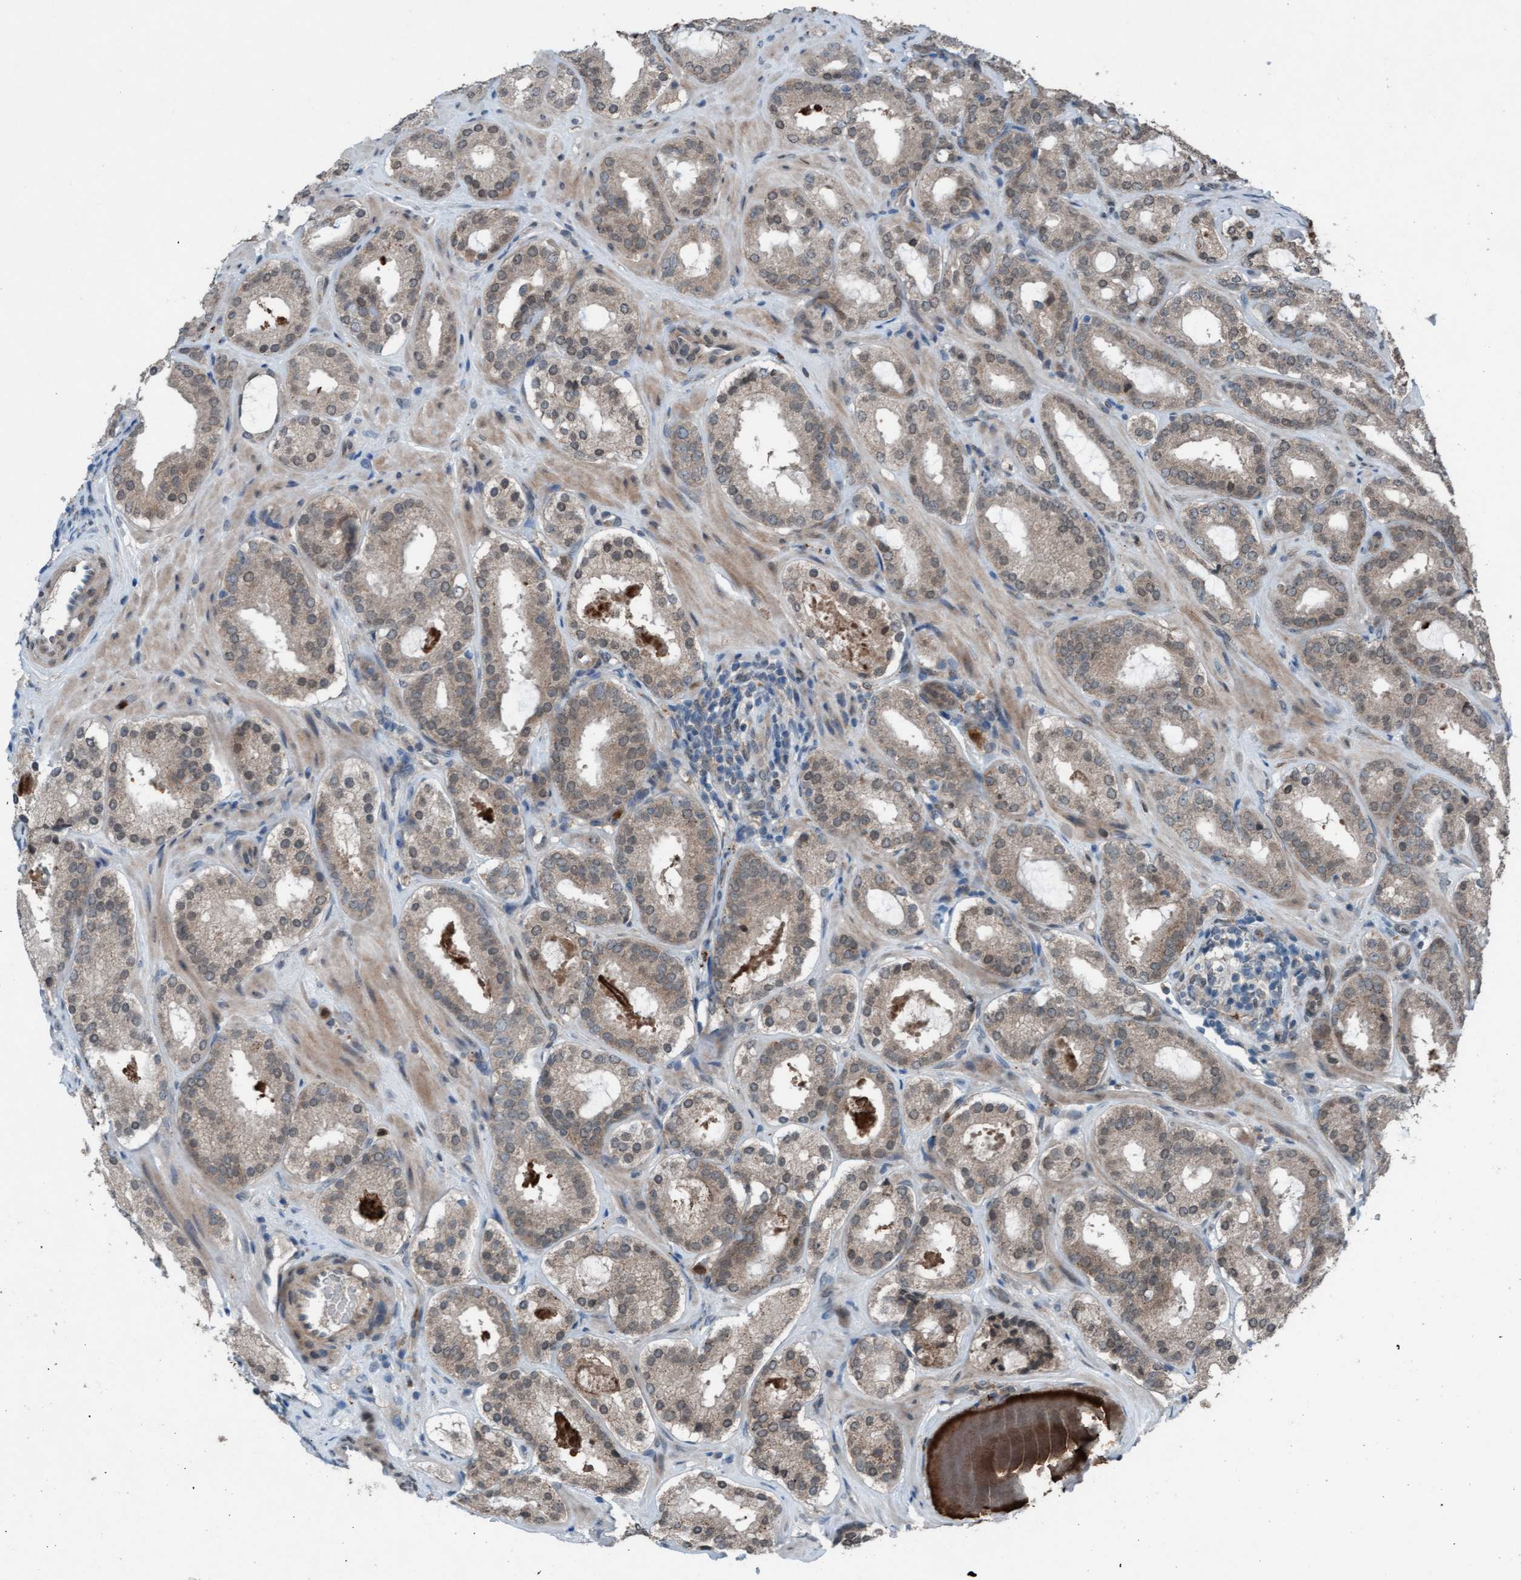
{"staining": {"intensity": "weak", "quantity": "25%-75%", "location": "cytoplasmic/membranous,nuclear"}, "tissue": "prostate cancer", "cell_type": "Tumor cells", "image_type": "cancer", "snomed": [{"axis": "morphology", "description": "Adenocarcinoma, Low grade"}, {"axis": "topography", "description": "Prostate"}], "caption": "Brown immunohistochemical staining in prostate cancer displays weak cytoplasmic/membranous and nuclear staining in approximately 25%-75% of tumor cells.", "gene": "PLXNB2", "patient": {"sex": "male", "age": 69}}